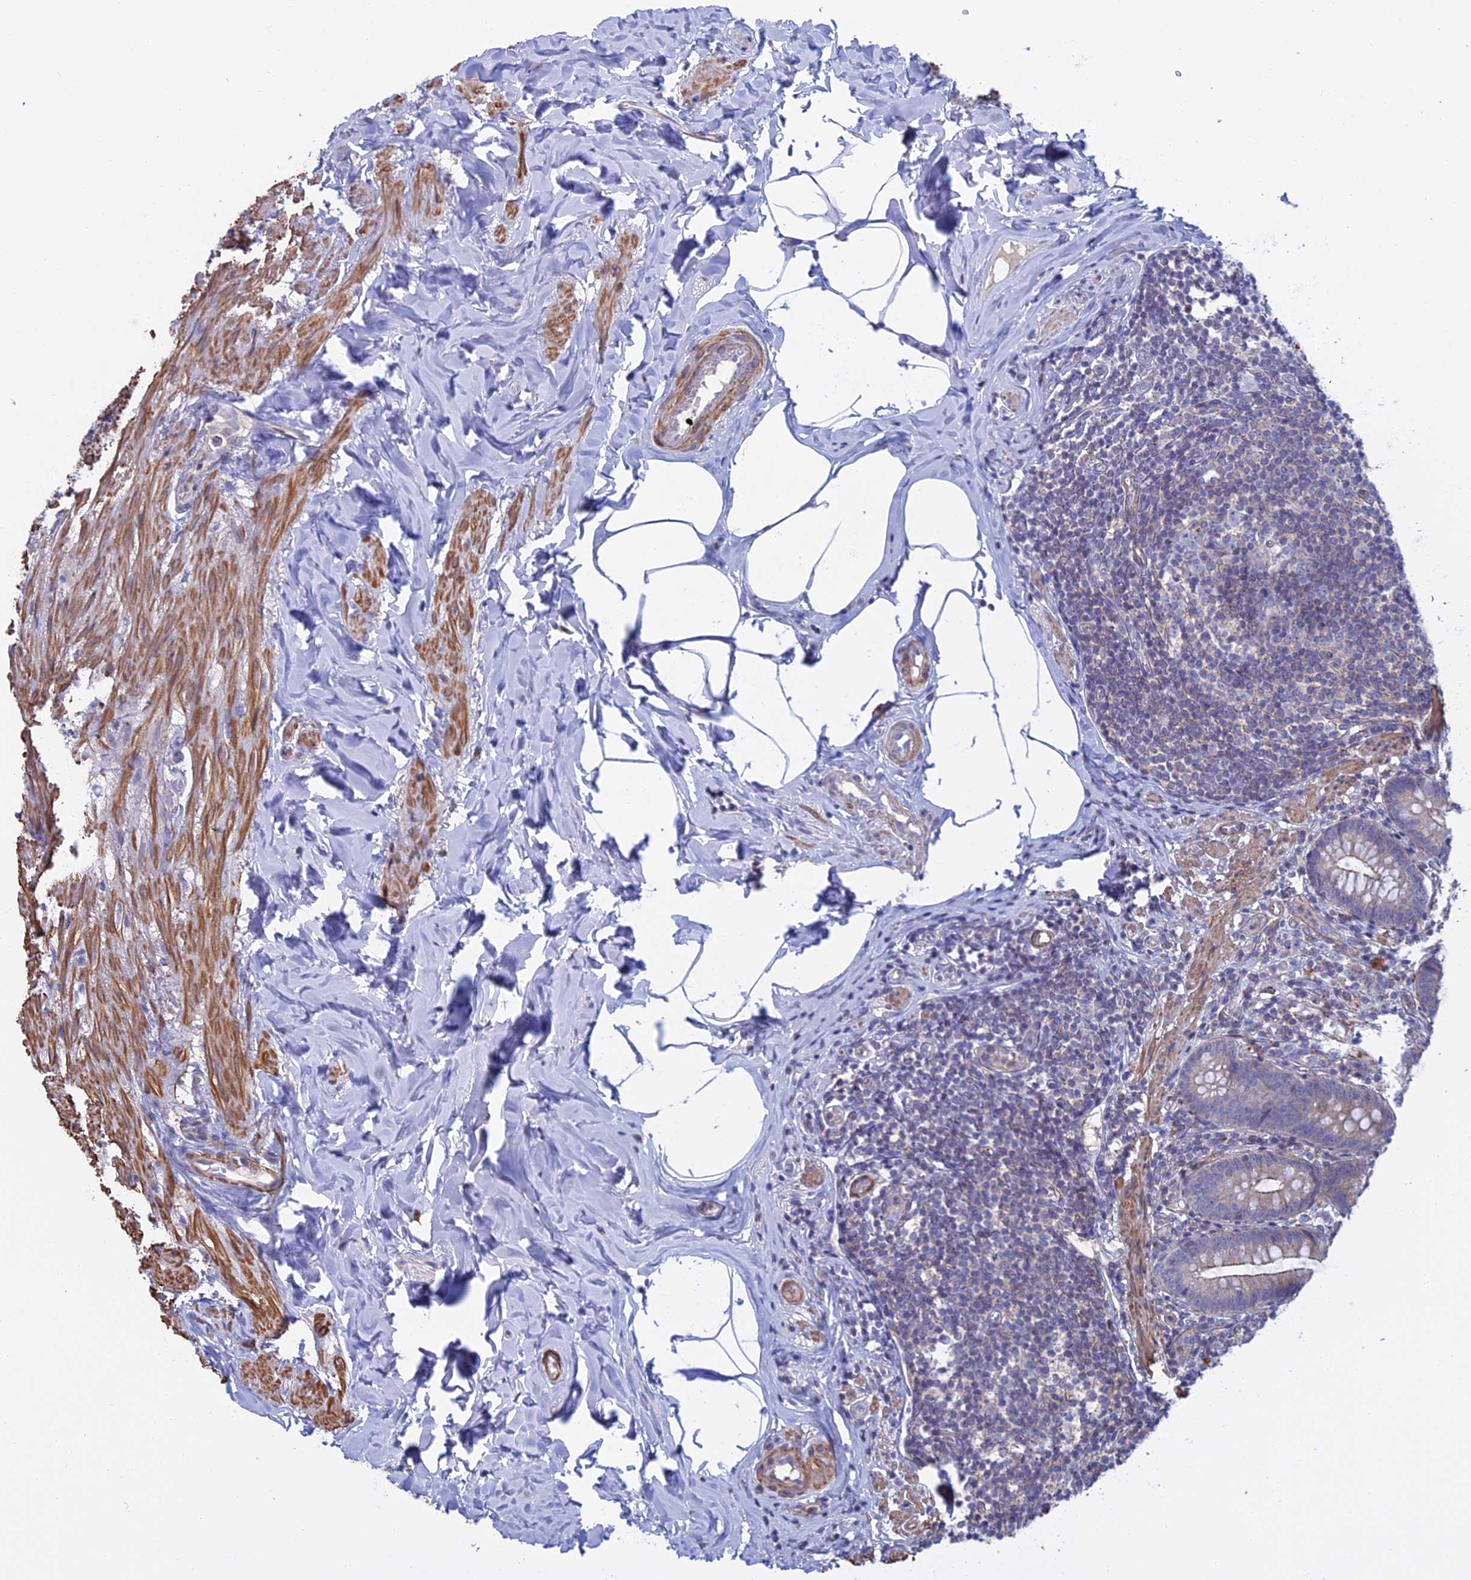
{"staining": {"intensity": "weak", "quantity": "<25%", "location": "cytoplasmic/membranous"}, "tissue": "appendix", "cell_type": "Glandular cells", "image_type": "normal", "snomed": [{"axis": "morphology", "description": "Normal tissue, NOS"}, {"axis": "topography", "description": "Appendix"}], "caption": "Immunohistochemistry (IHC) of unremarkable appendix exhibits no staining in glandular cells. Nuclei are stained in blue.", "gene": "LYPD5", "patient": {"sex": "male", "age": 55}}